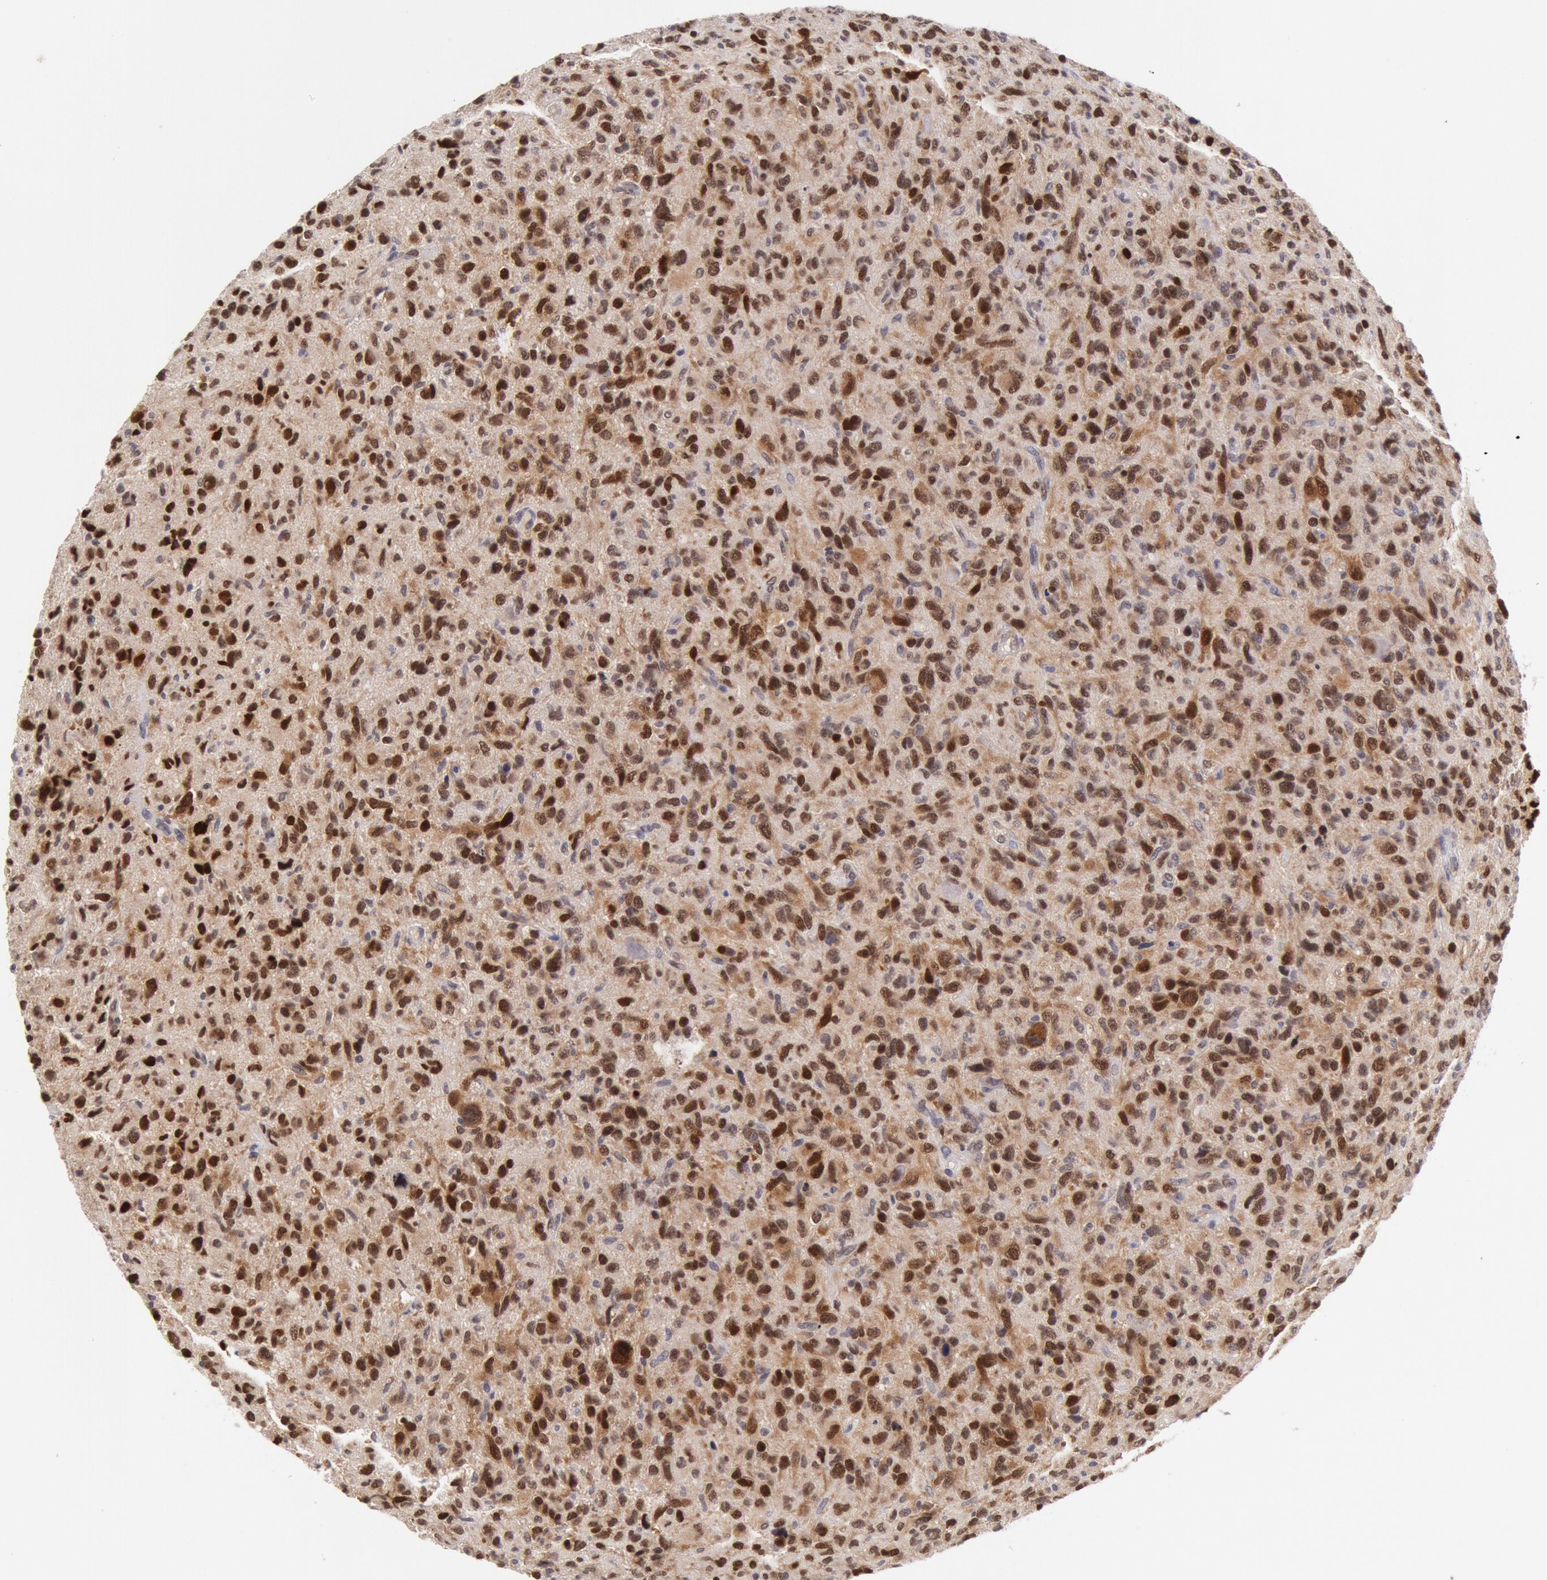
{"staining": {"intensity": "moderate", "quantity": ">75%", "location": "nuclear"}, "tissue": "glioma", "cell_type": "Tumor cells", "image_type": "cancer", "snomed": [{"axis": "morphology", "description": "Glioma, malignant, High grade"}, {"axis": "topography", "description": "Brain"}], "caption": "Human malignant glioma (high-grade) stained for a protein (brown) displays moderate nuclear positive expression in about >75% of tumor cells.", "gene": "CDKN2B", "patient": {"sex": "female", "age": 60}}